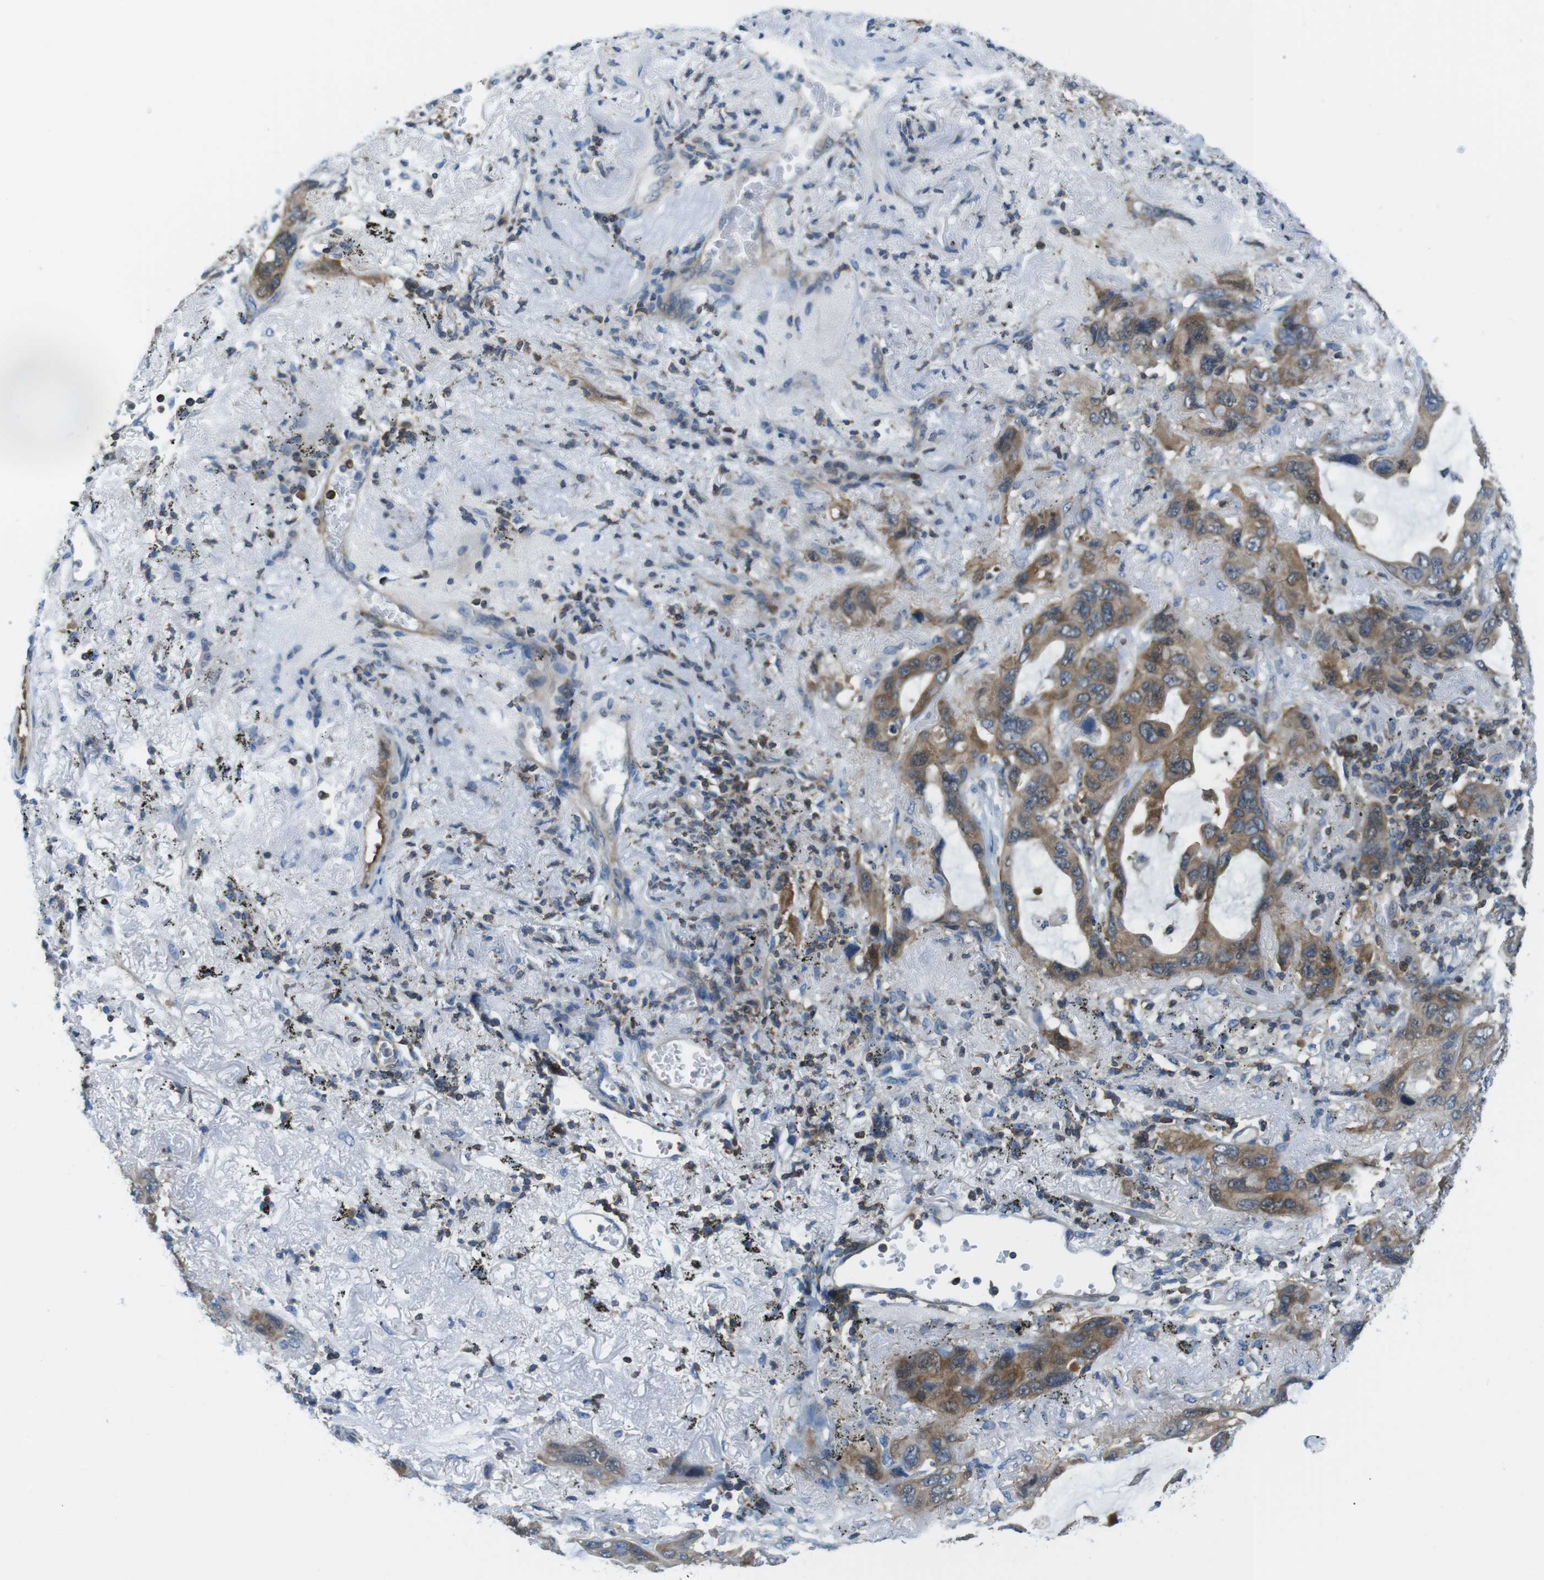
{"staining": {"intensity": "moderate", "quantity": ">75%", "location": "cytoplasmic/membranous"}, "tissue": "lung cancer", "cell_type": "Tumor cells", "image_type": "cancer", "snomed": [{"axis": "morphology", "description": "Squamous cell carcinoma, NOS"}, {"axis": "topography", "description": "Lung"}], "caption": "Human lung squamous cell carcinoma stained with a brown dye demonstrates moderate cytoplasmic/membranous positive positivity in about >75% of tumor cells.", "gene": "TES", "patient": {"sex": "female", "age": 73}}